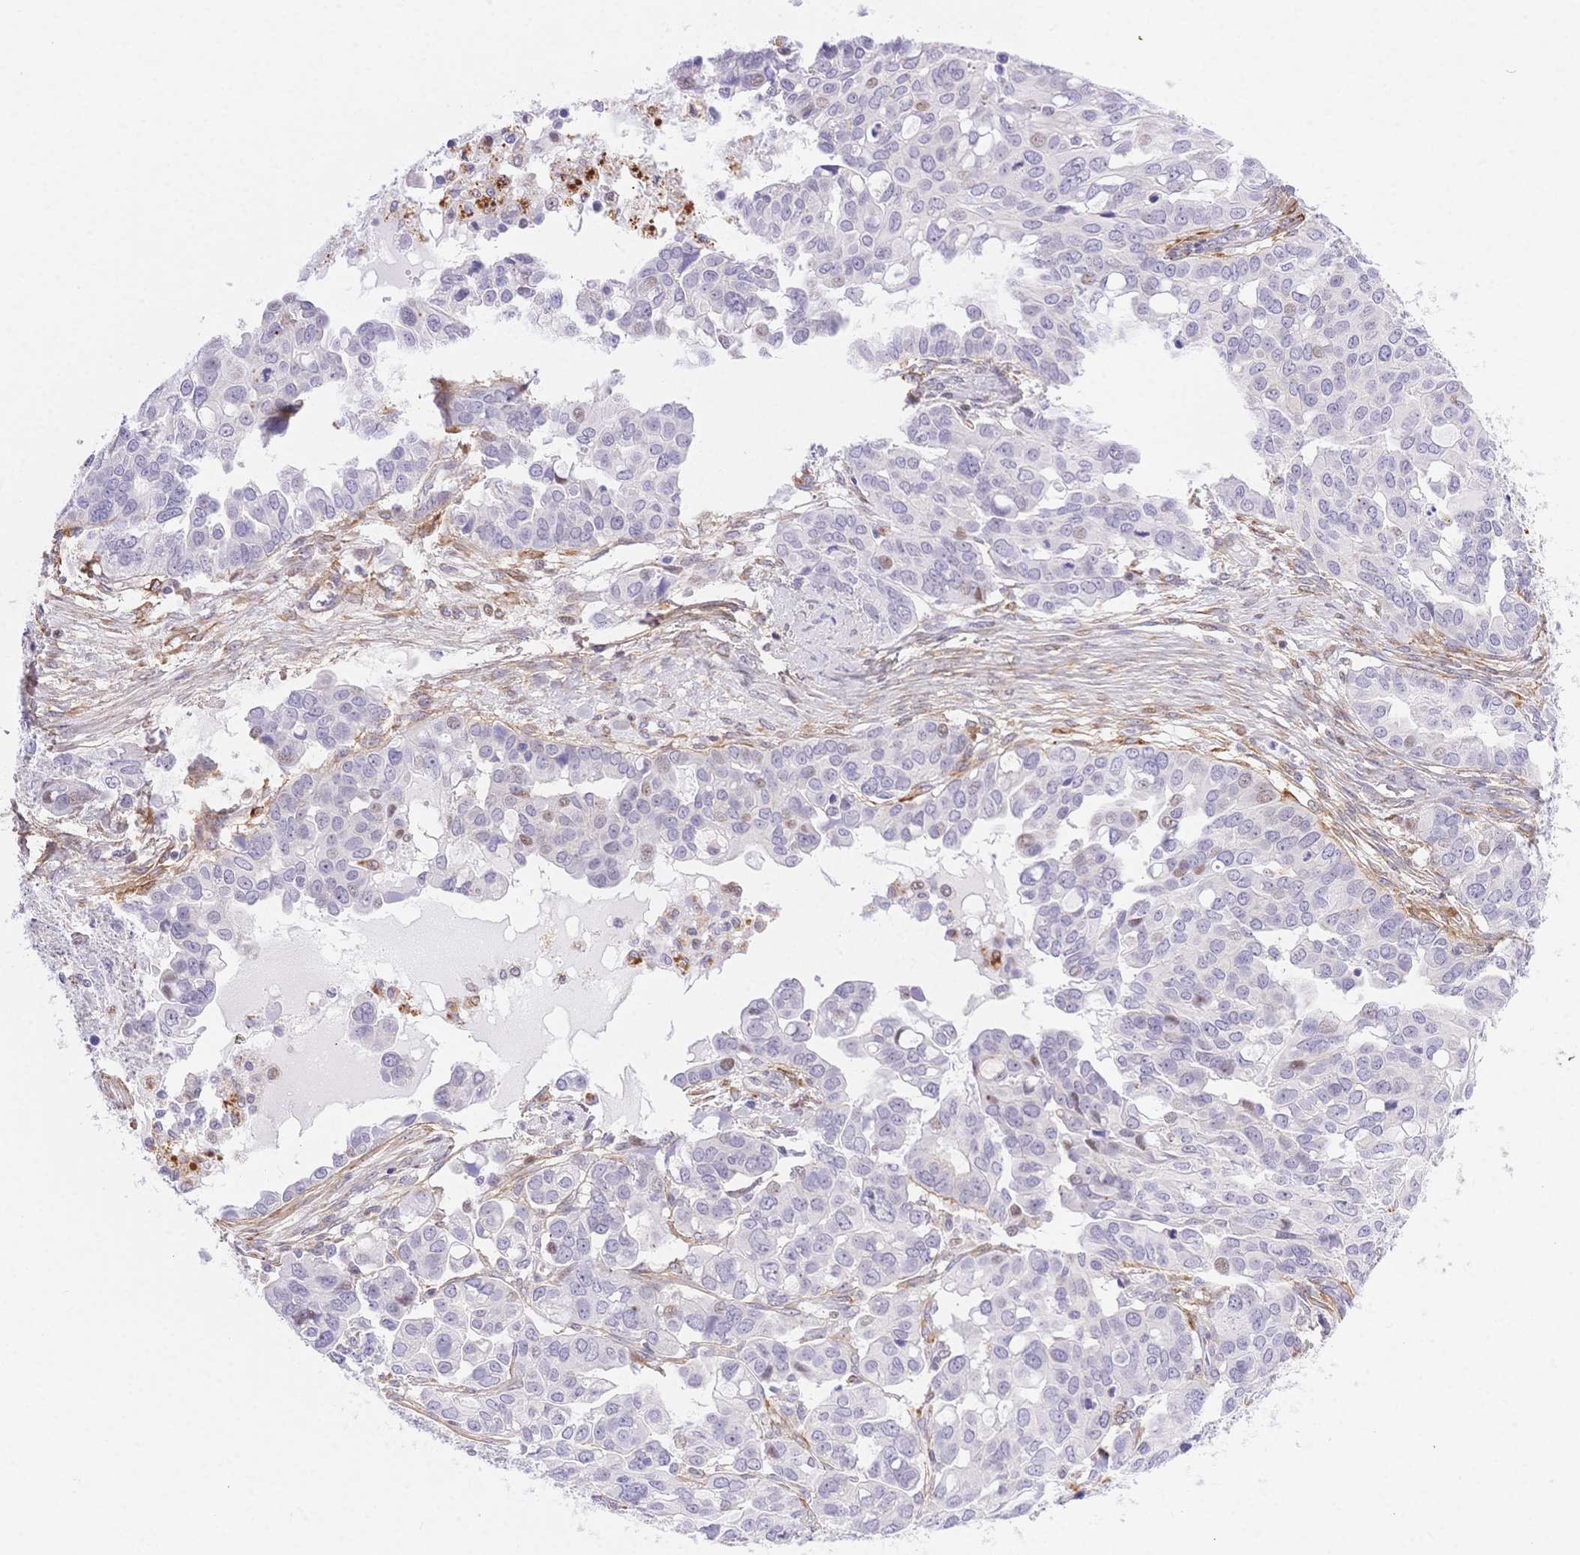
{"staining": {"intensity": "weak", "quantity": "<25%", "location": "nuclear"}, "tissue": "ovarian cancer", "cell_type": "Tumor cells", "image_type": "cancer", "snomed": [{"axis": "morphology", "description": "Carcinoma, endometroid"}, {"axis": "topography", "description": "Ovary"}], "caption": "This photomicrograph is of ovarian endometroid carcinoma stained with IHC to label a protein in brown with the nuclei are counter-stained blue. There is no staining in tumor cells. The staining was performed using DAB (3,3'-diaminobenzidine) to visualize the protein expression in brown, while the nuclei were stained in blue with hematoxylin (Magnification: 20x).", "gene": "PDZD2", "patient": {"sex": "female", "age": 78}}